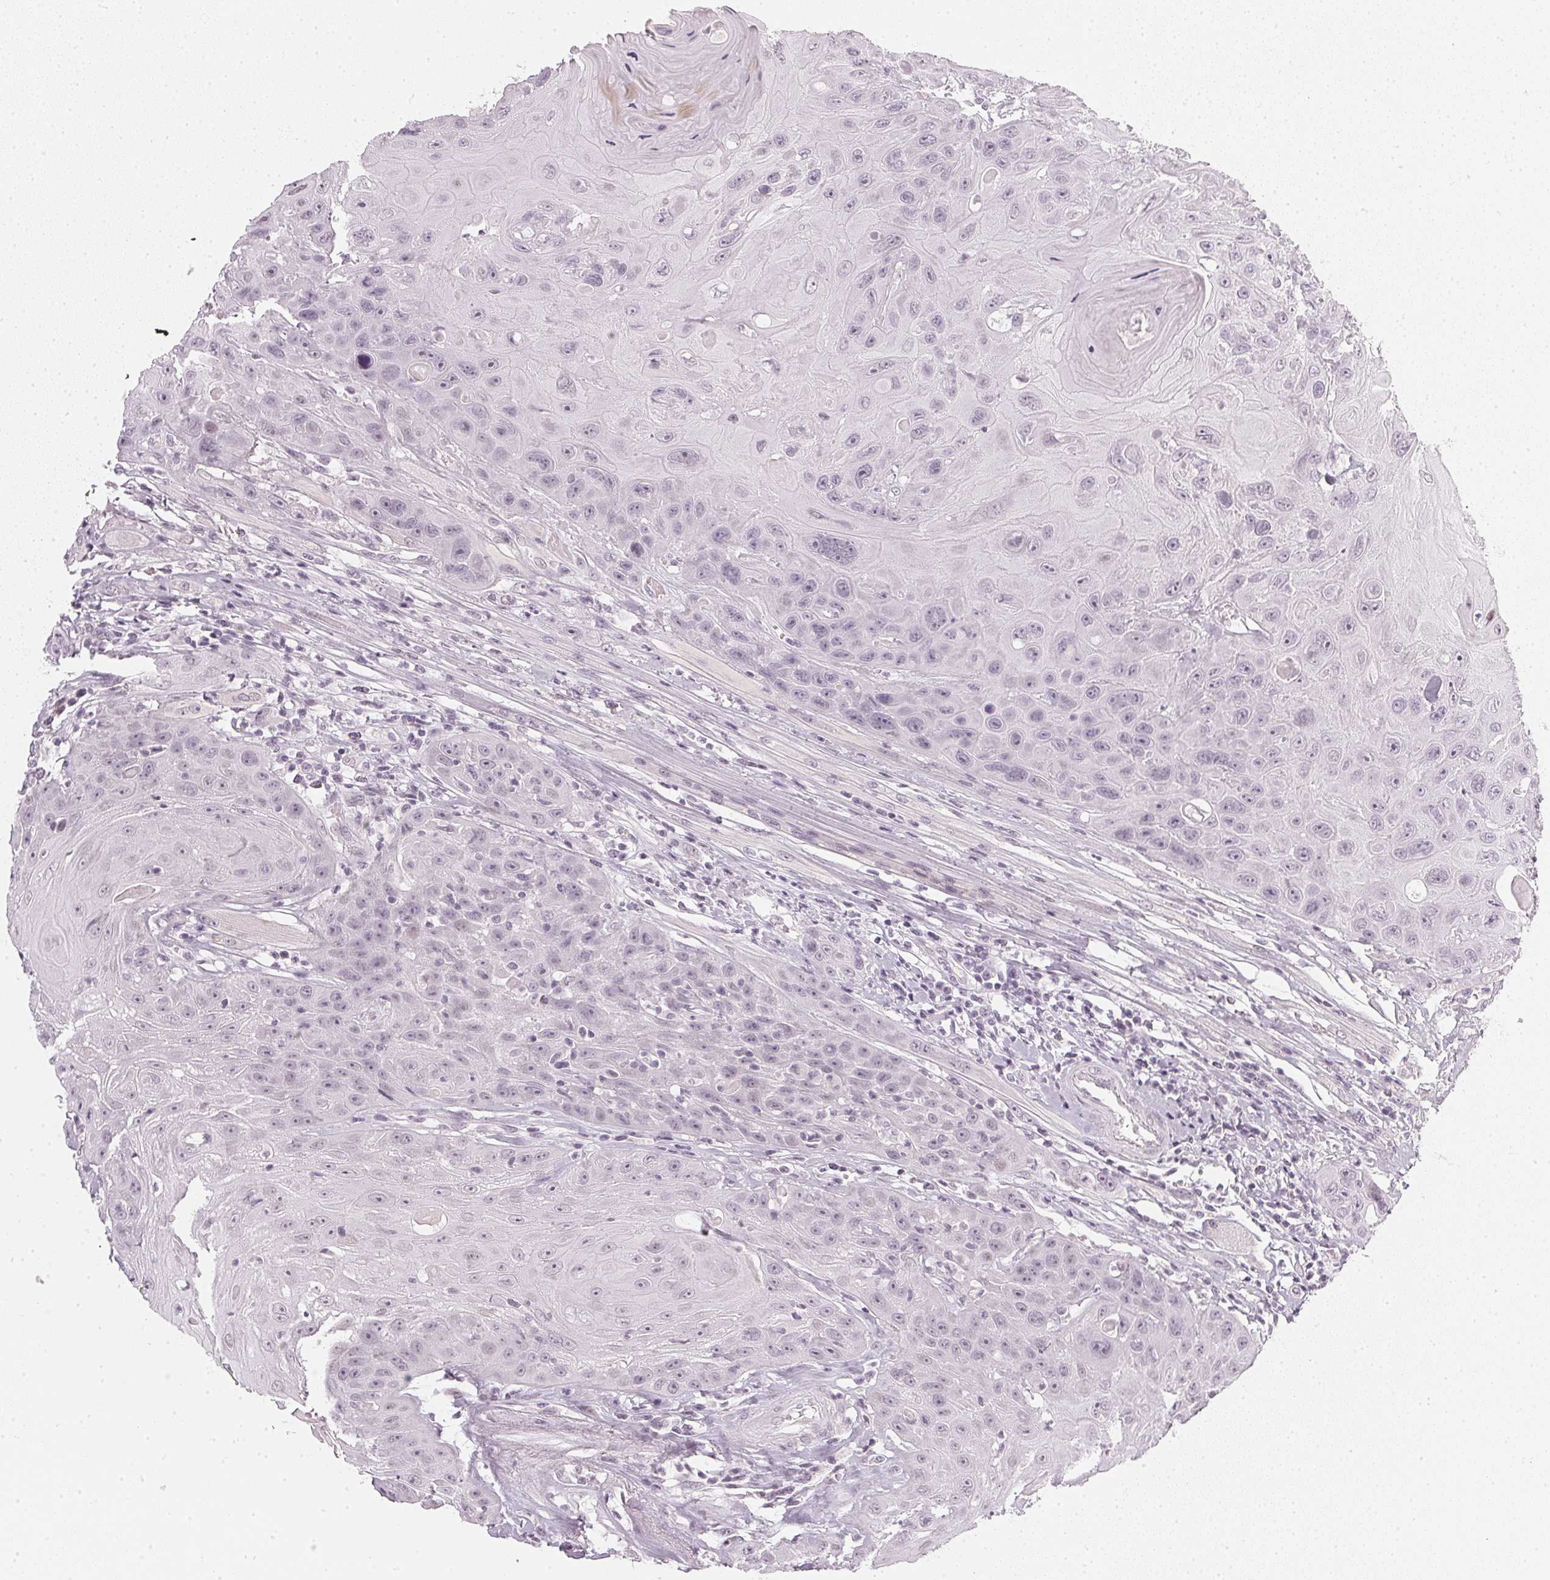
{"staining": {"intensity": "negative", "quantity": "none", "location": "none"}, "tissue": "head and neck cancer", "cell_type": "Tumor cells", "image_type": "cancer", "snomed": [{"axis": "morphology", "description": "Squamous cell carcinoma, NOS"}, {"axis": "topography", "description": "Head-Neck"}], "caption": "IHC of human head and neck squamous cell carcinoma reveals no positivity in tumor cells.", "gene": "DNAJC6", "patient": {"sex": "female", "age": 59}}